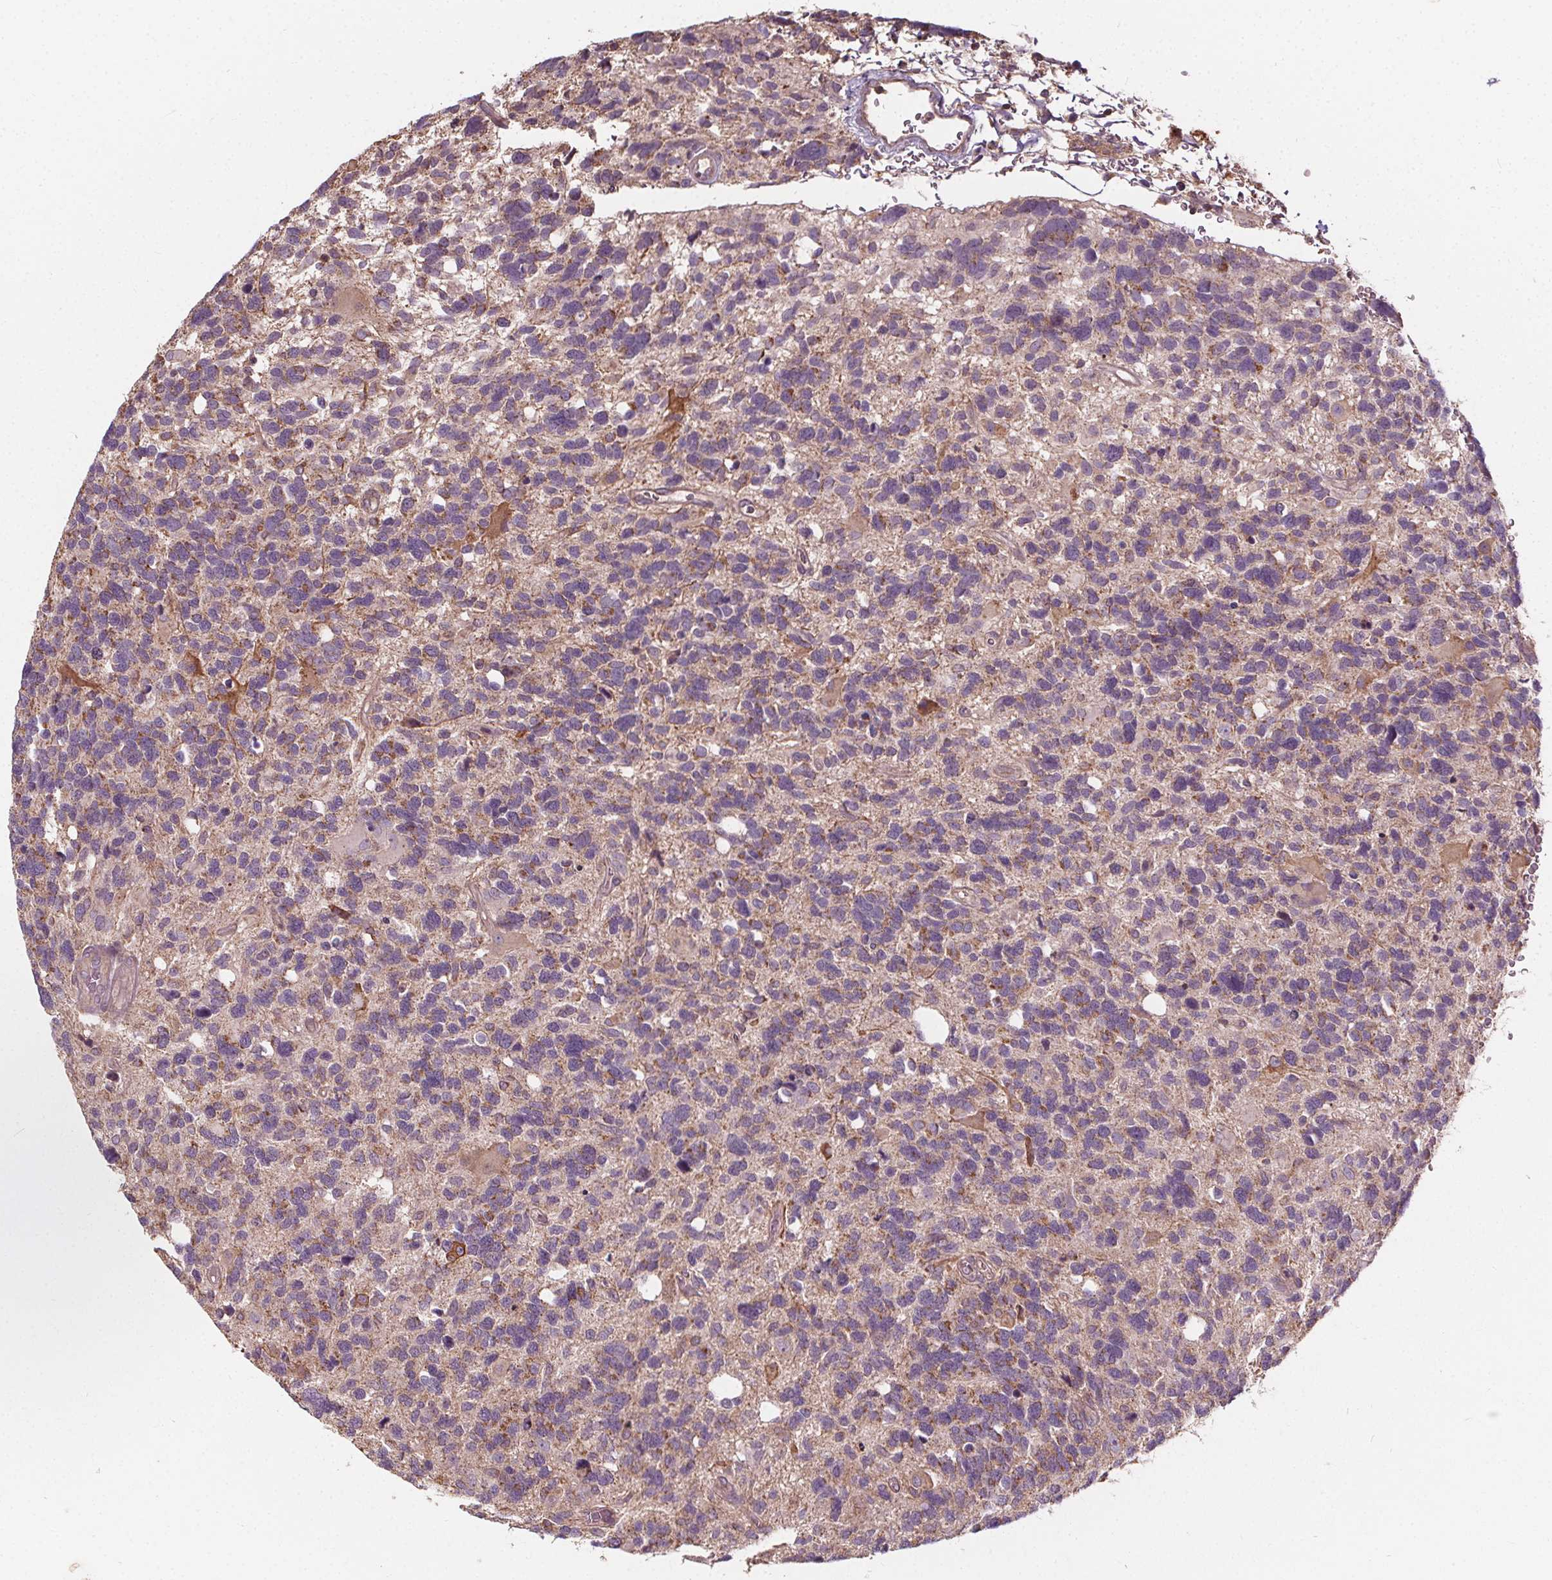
{"staining": {"intensity": "weak", "quantity": "25%-75%", "location": "cytoplasmic/membranous"}, "tissue": "glioma", "cell_type": "Tumor cells", "image_type": "cancer", "snomed": [{"axis": "morphology", "description": "Glioma, malignant, High grade"}, {"axis": "topography", "description": "Brain"}], "caption": "This is a histology image of immunohistochemistry (IHC) staining of glioma, which shows weak expression in the cytoplasmic/membranous of tumor cells.", "gene": "ORAI2", "patient": {"sex": "male", "age": 49}}